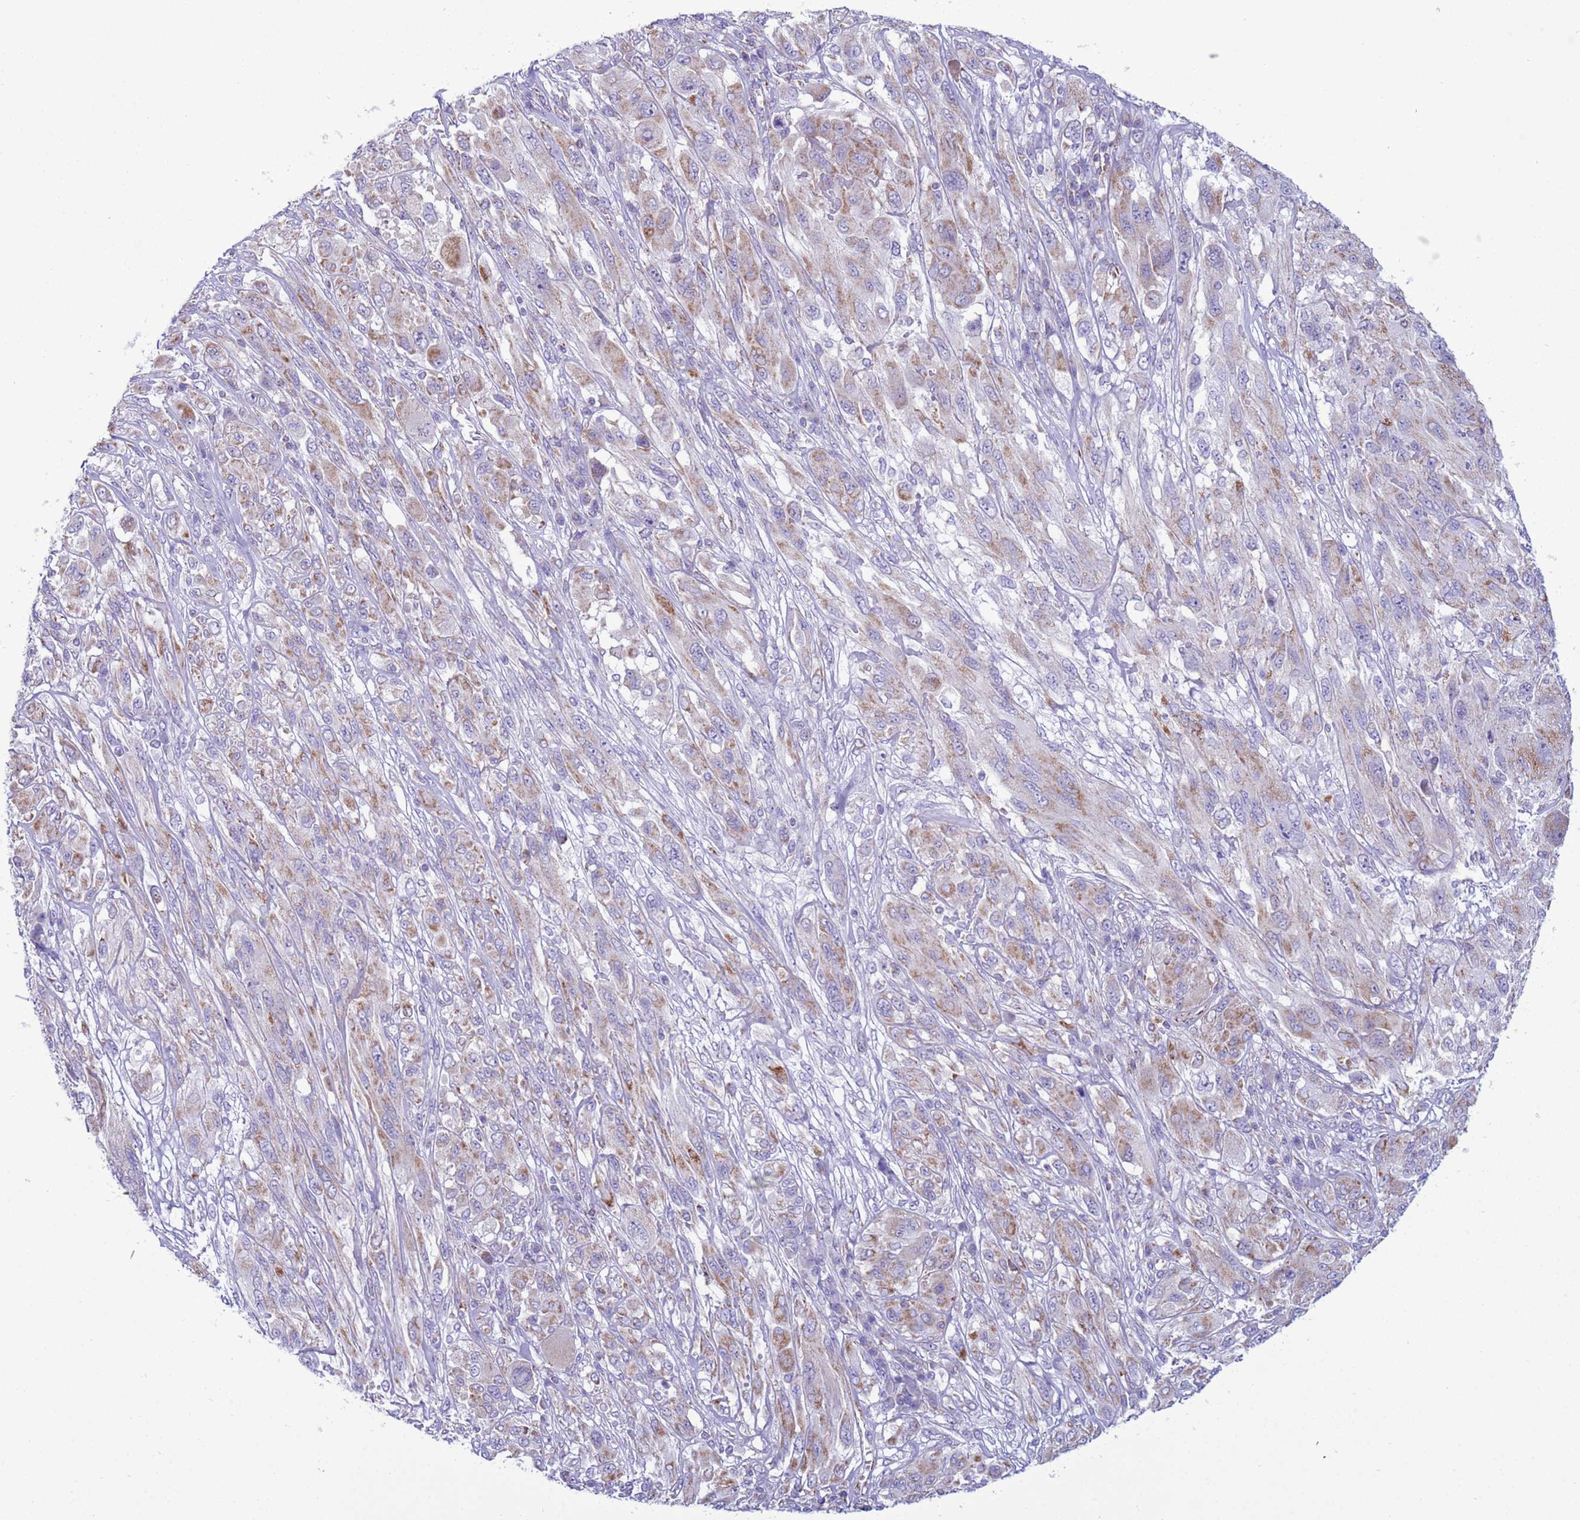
{"staining": {"intensity": "moderate", "quantity": "<25%", "location": "cytoplasmic/membranous"}, "tissue": "melanoma", "cell_type": "Tumor cells", "image_type": "cancer", "snomed": [{"axis": "morphology", "description": "Malignant melanoma, NOS"}, {"axis": "topography", "description": "Skin"}], "caption": "Protein staining by IHC displays moderate cytoplasmic/membranous positivity in about <25% of tumor cells in malignant melanoma.", "gene": "NCALD", "patient": {"sex": "female", "age": 91}}